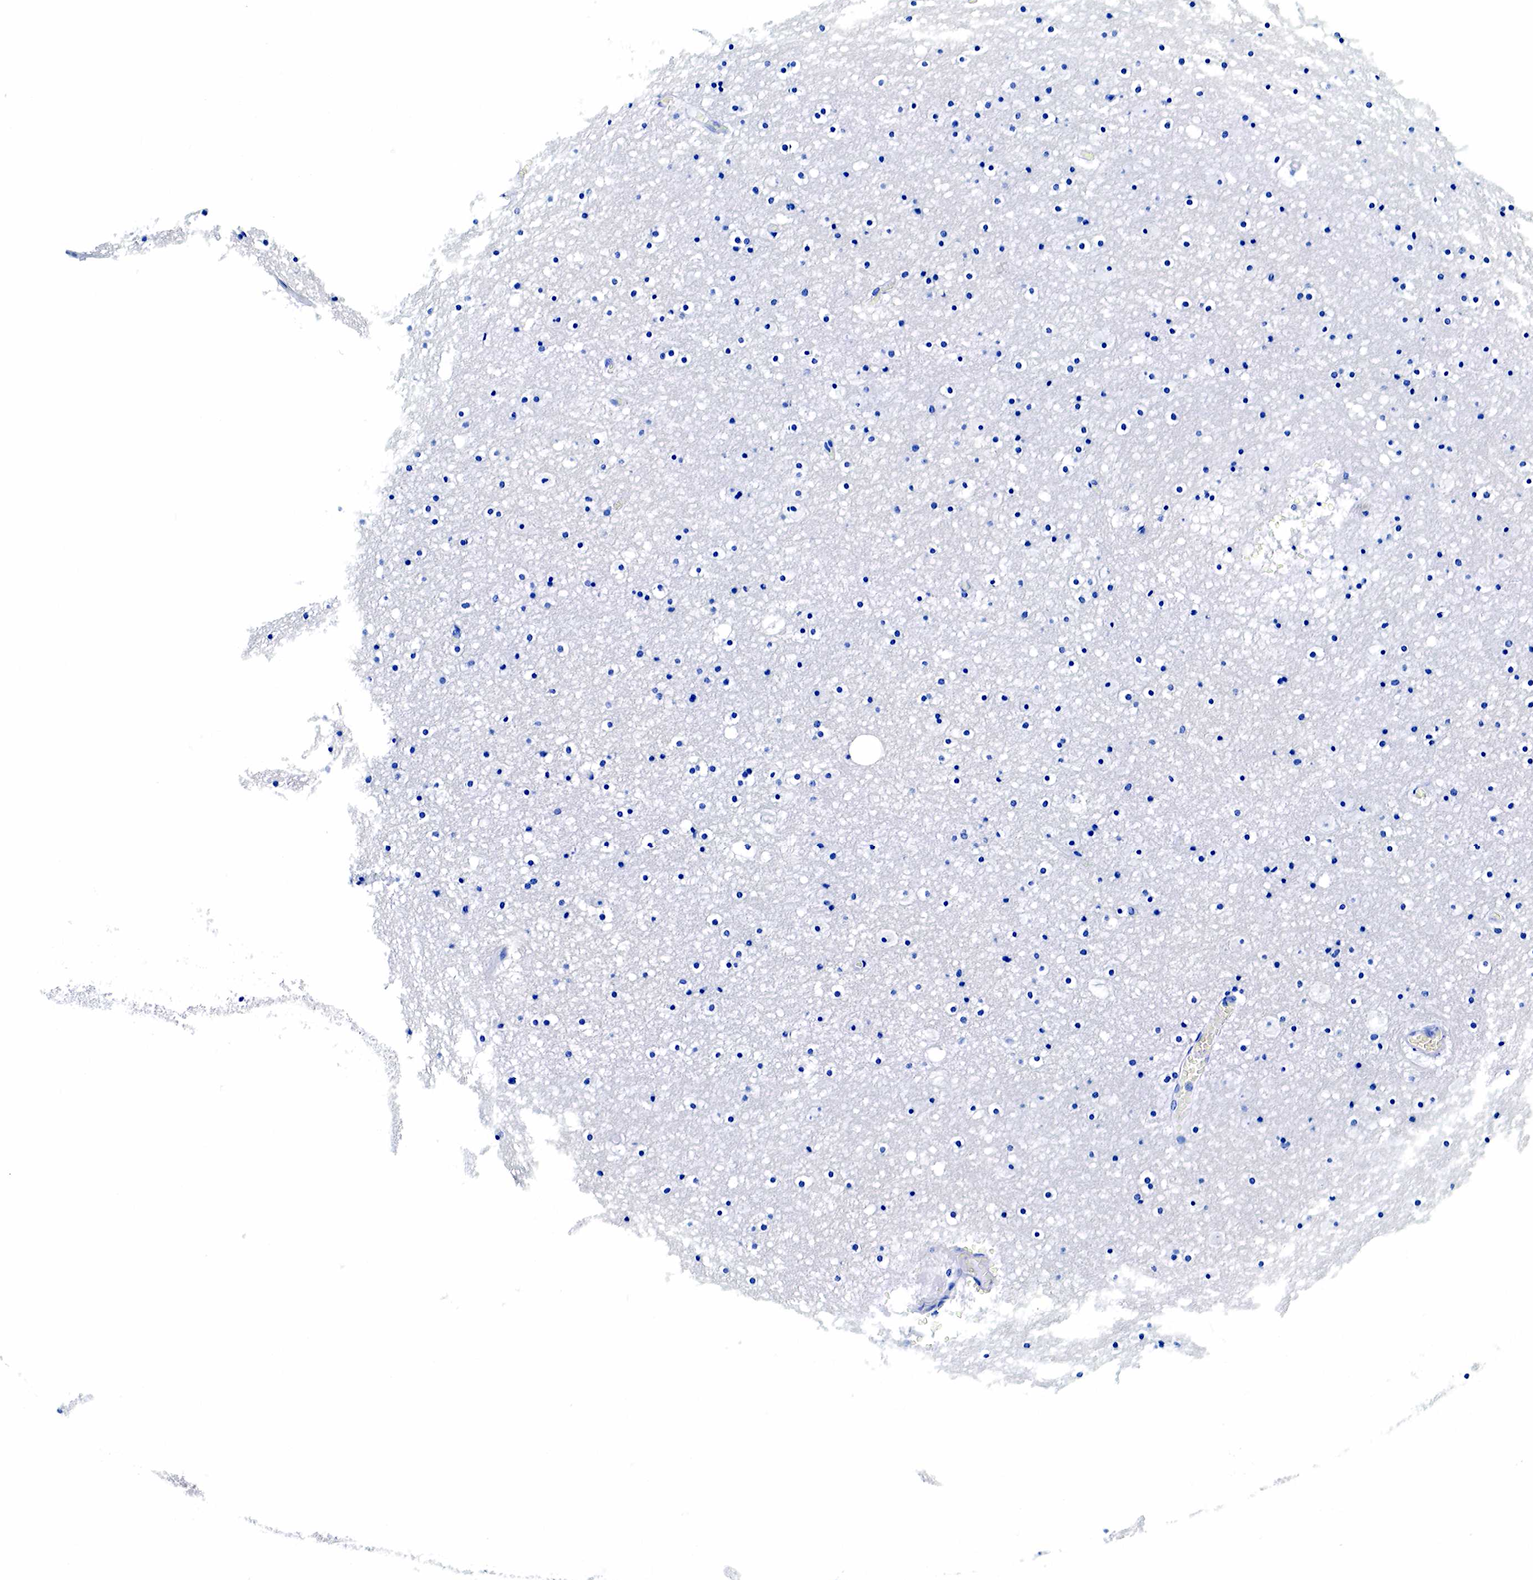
{"staining": {"intensity": "negative", "quantity": "none", "location": "none"}, "tissue": "caudate", "cell_type": "Glial cells", "image_type": "normal", "snomed": [{"axis": "morphology", "description": "Normal tissue, NOS"}, {"axis": "topography", "description": "Lateral ventricle wall"}], "caption": "Protein analysis of normal caudate displays no significant staining in glial cells.", "gene": "GAST", "patient": {"sex": "male", "age": 45}}